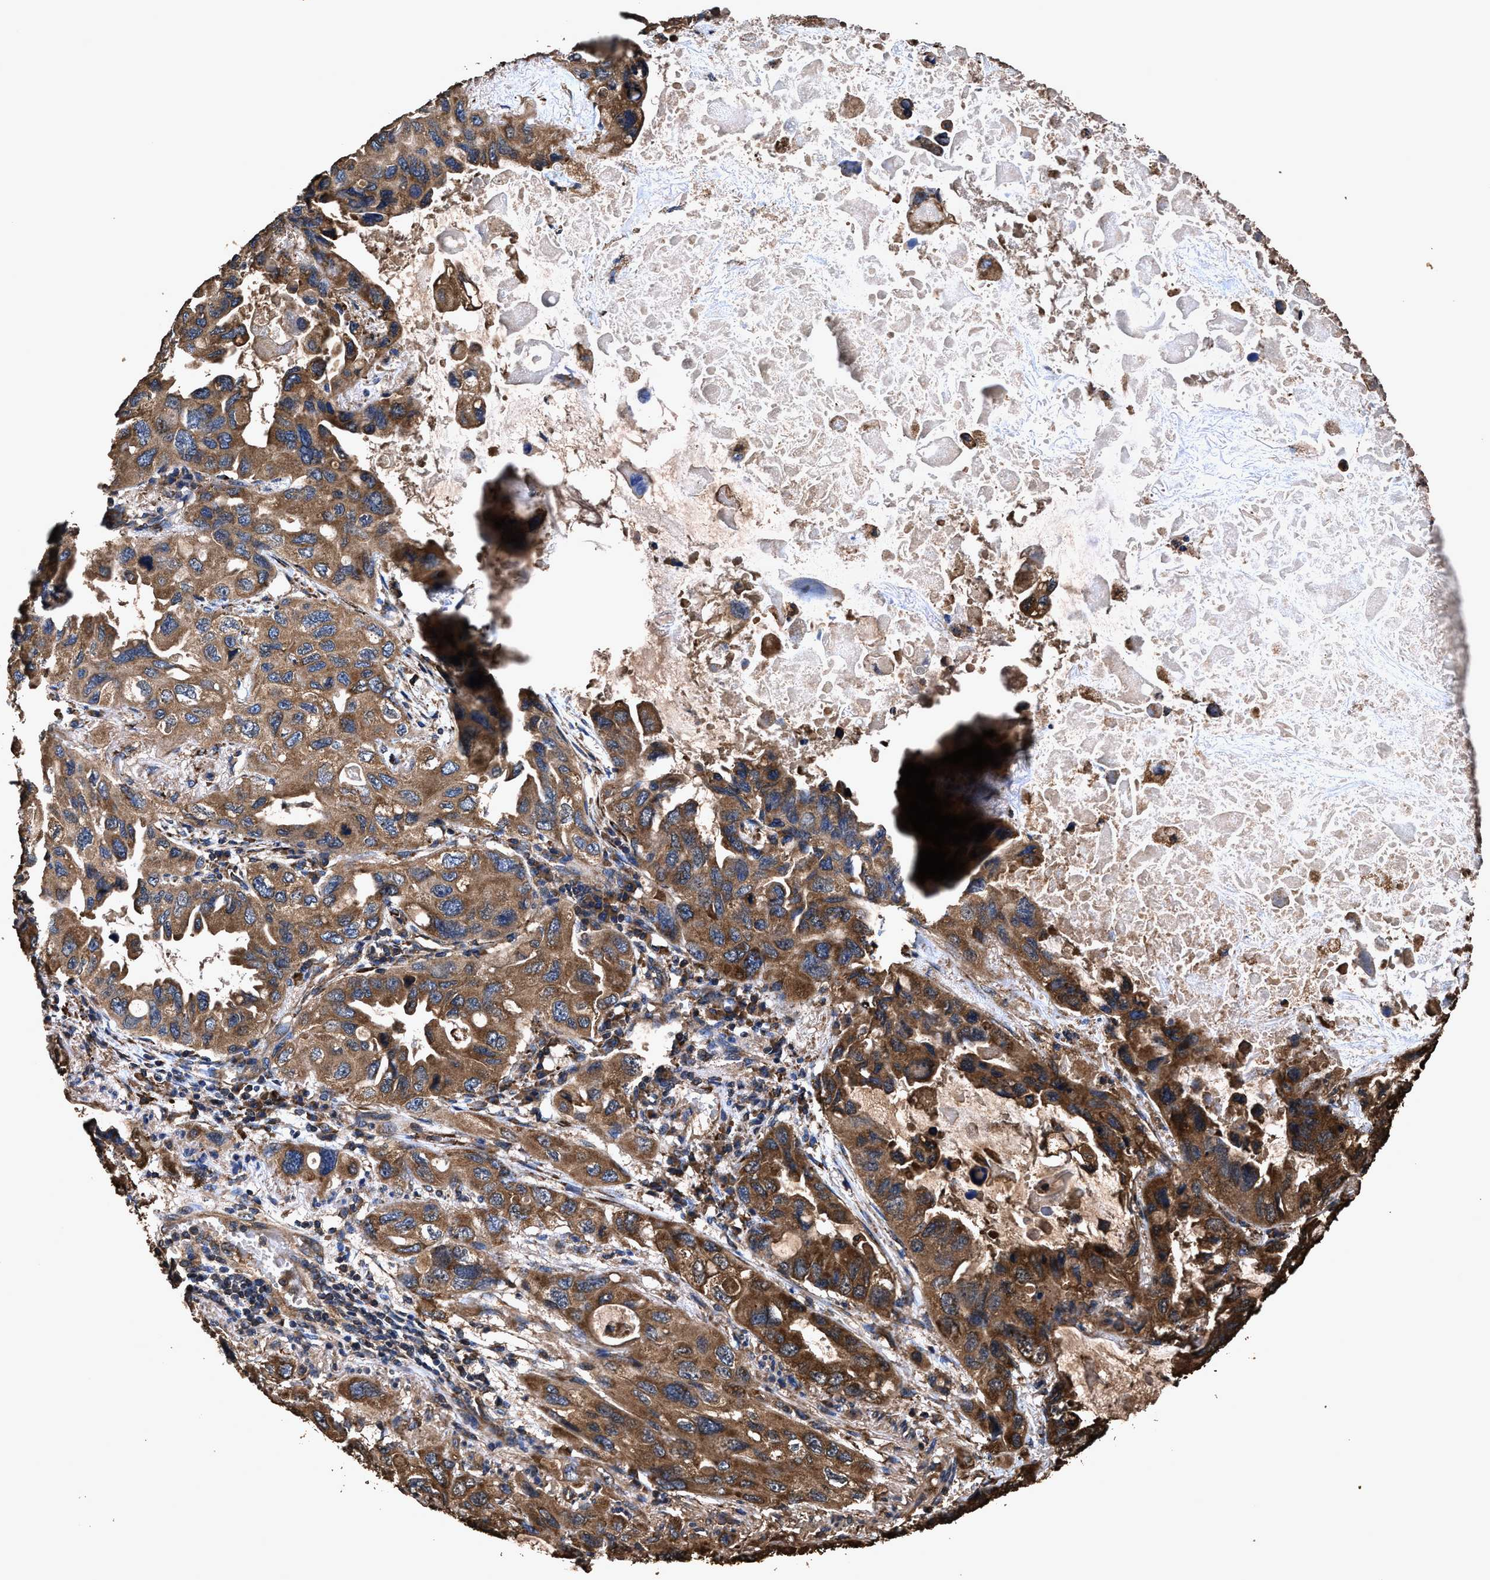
{"staining": {"intensity": "strong", "quantity": ">75%", "location": "cytoplasmic/membranous"}, "tissue": "lung cancer", "cell_type": "Tumor cells", "image_type": "cancer", "snomed": [{"axis": "morphology", "description": "Squamous cell carcinoma, NOS"}, {"axis": "topography", "description": "Lung"}], "caption": "IHC photomicrograph of neoplastic tissue: lung cancer stained using immunohistochemistry (IHC) demonstrates high levels of strong protein expression localized specifically in the cytoplasmic/membranous of tumor cells, appearing as a cytoplasmic/membranous brown color.", "gene": "ZMYND19", "patient": {"sex": "female", "age": 73}}